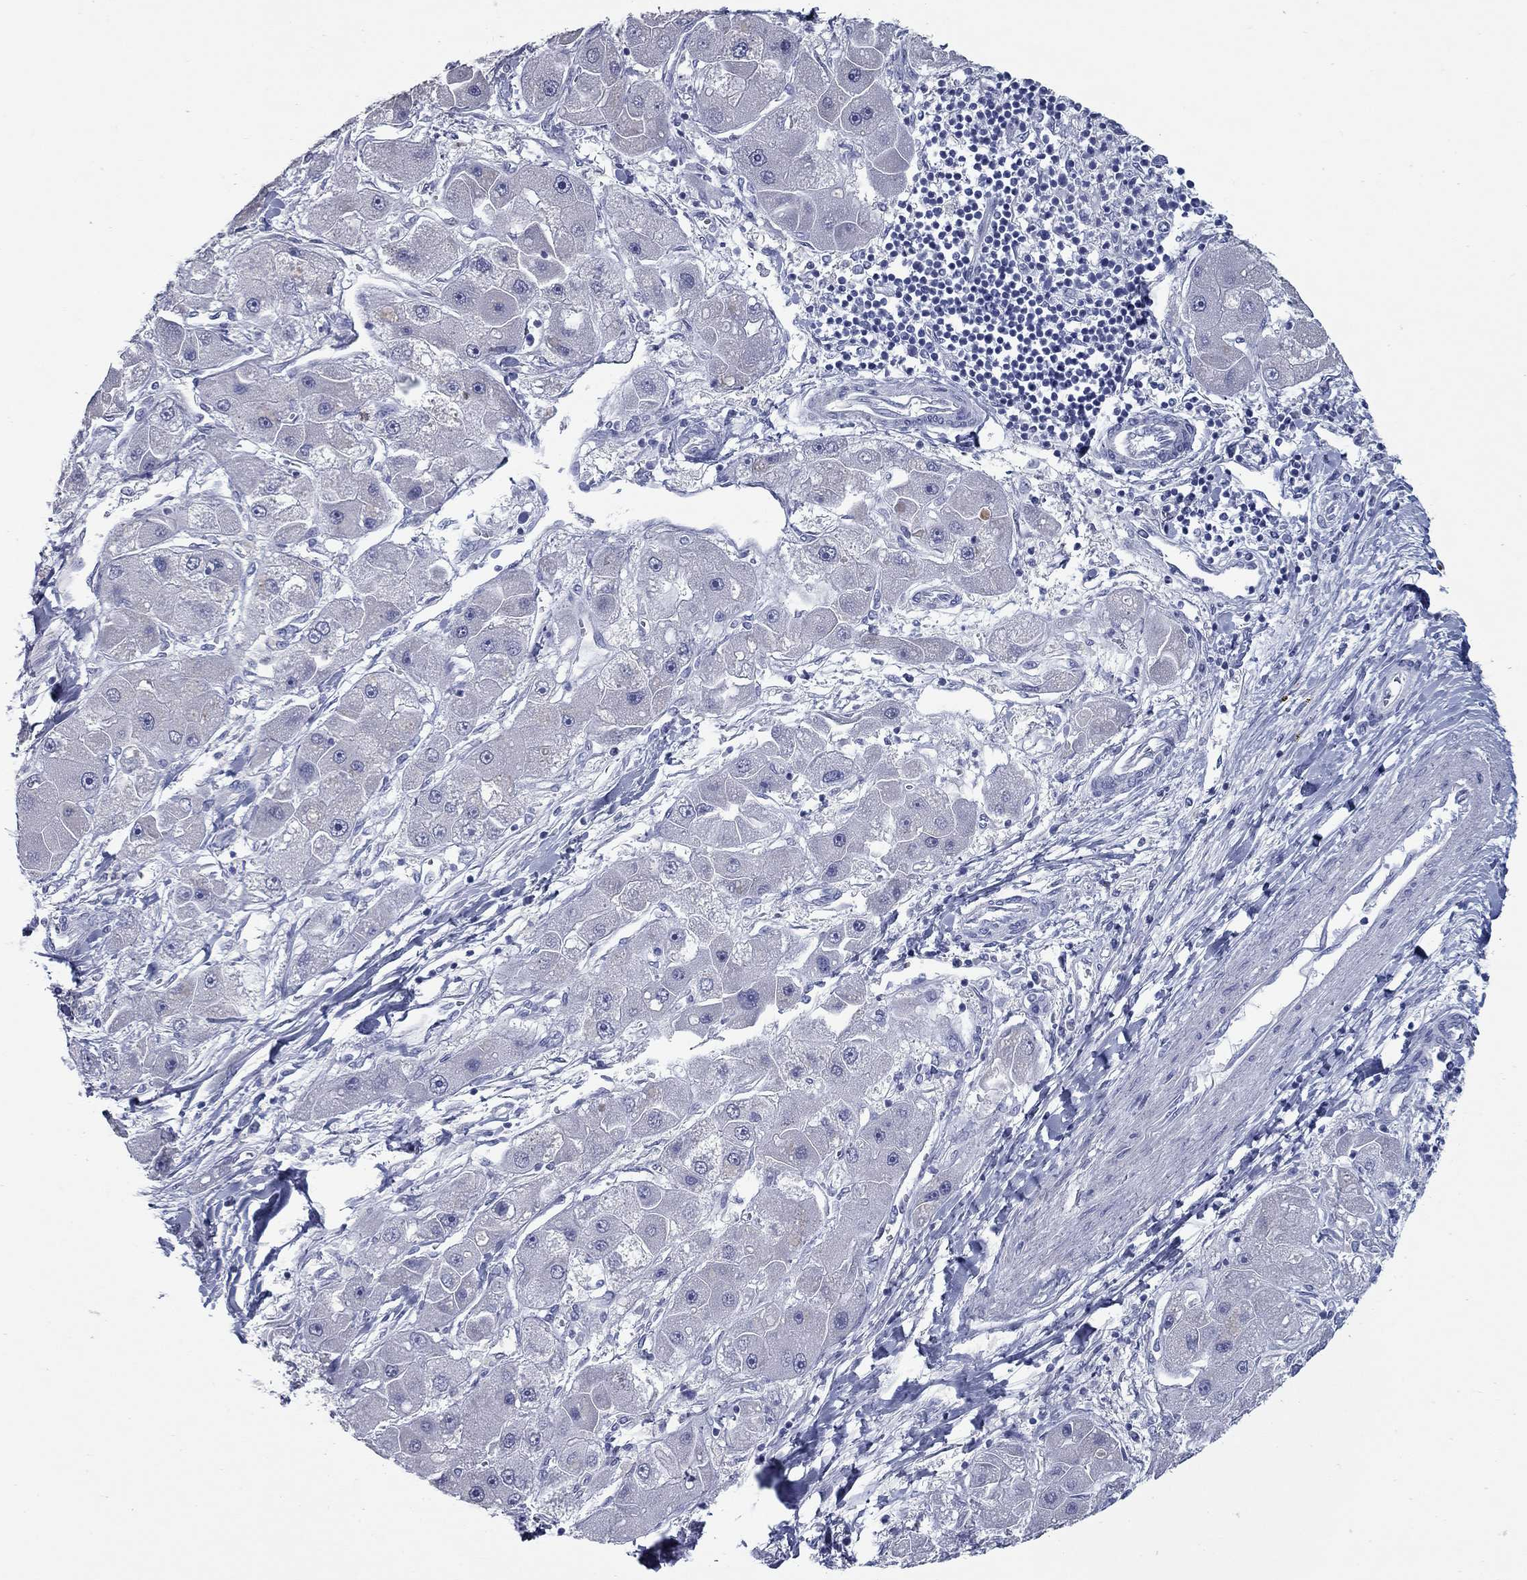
{"staining": {"intensity": "negative", "quantity": "none", "location": "none"}, "tissue": "liver cancer", "cell_type": "Tumor cells", "image_type": "cancer", "snomed": [{"axis": "morphology", "description": "Carcinoma, Hepatocellular, NOS"}, {"axis": "topography", "description": "Liver"}], "caption": "Immunohistochemistry (IHC) of liver hepatocellular carcinoma displays no staining in tumor cells. (DAB immunohistochemistry (IHC) with hematoxylin counter stain).", "gene": "KIRREL2", "patient": {"sex": "male", "age": 24}}